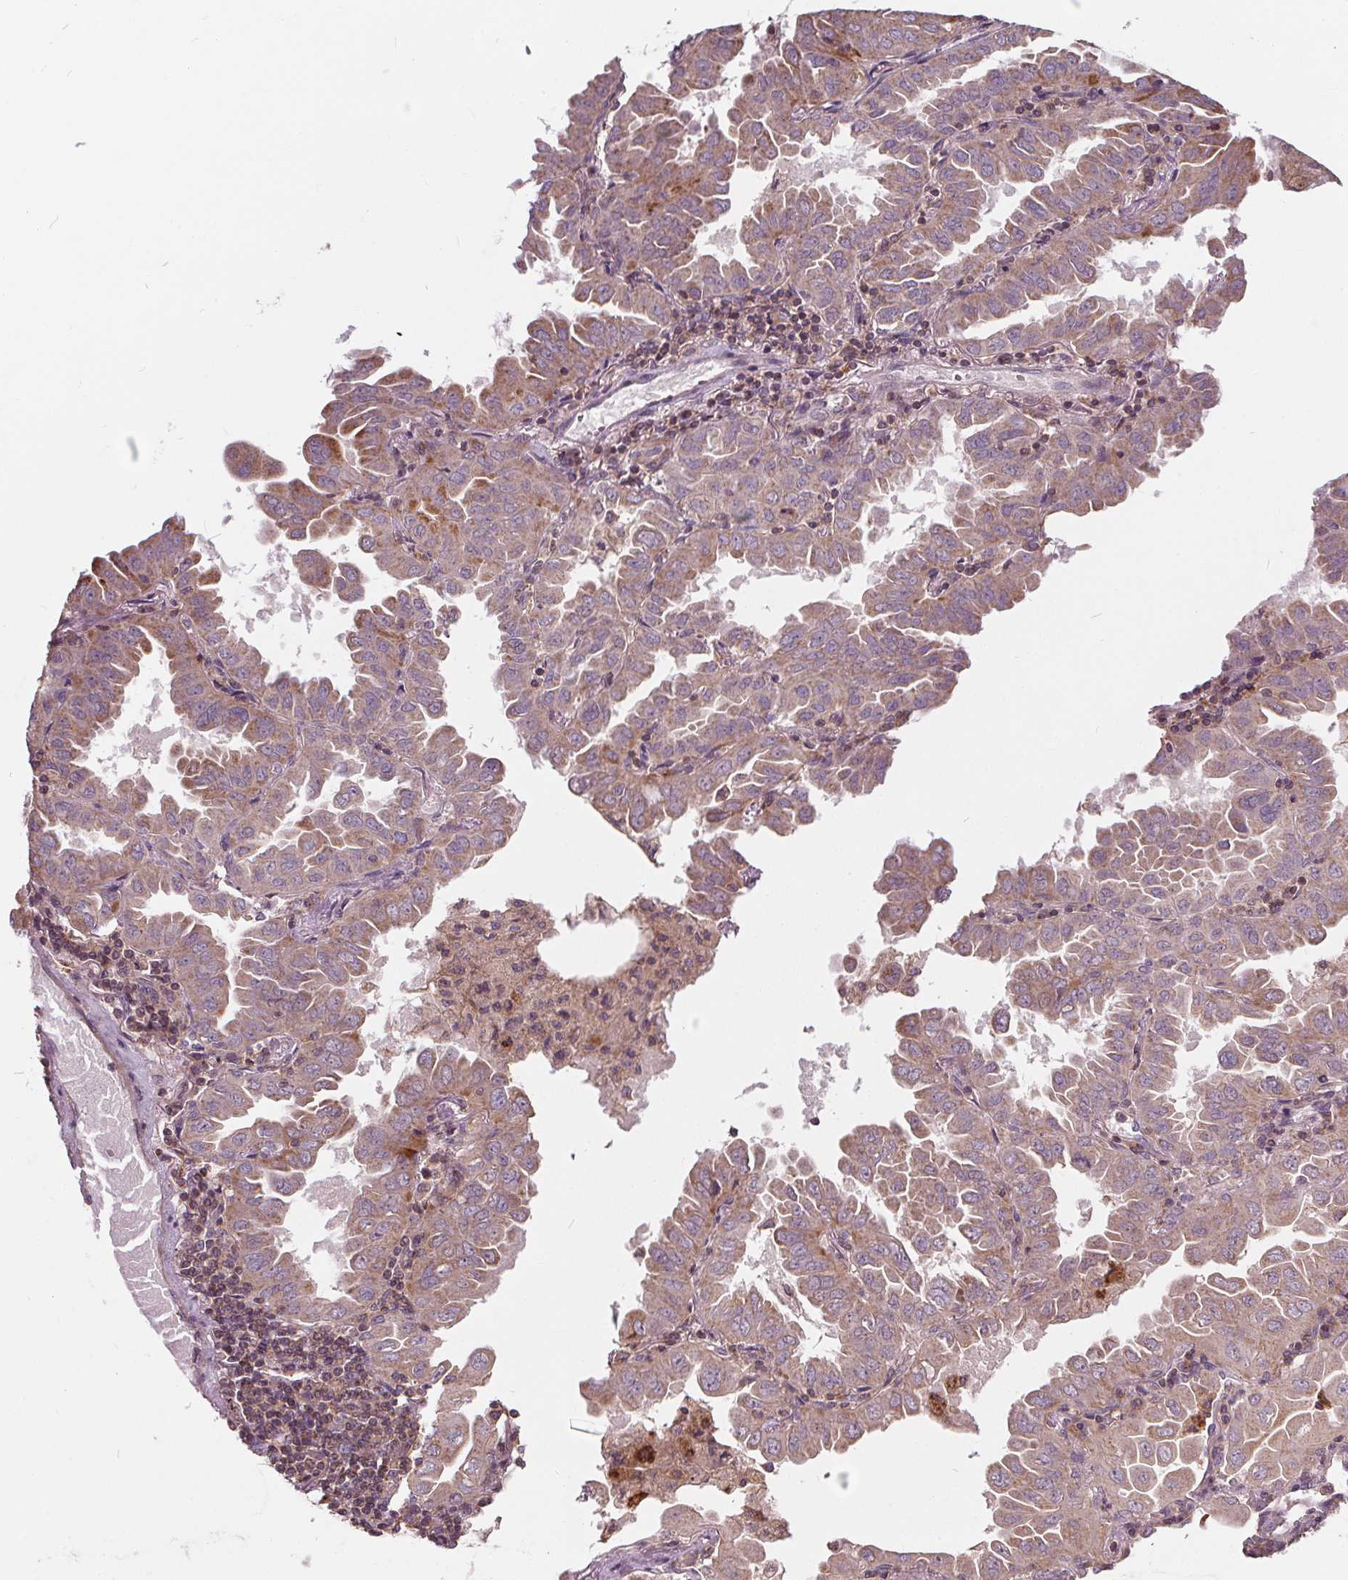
{"staining": {"intensity": "weak", "quantity": ">75%", "location": "cytoplasmic/membranous"}, "tissue": "lung cancer", "cell_type": "Tumor cells", "image_type": "cancer", "snomed": [{"axis": "morphology", "description": "Adenocarcinoma, NOS"}, {"axis": "topography", "description": "Lung"}], "caption": "IHC of human adenocarcinoma (lung) displays low levels of weak cytoplasmic/membranous expression in about >75% of tumor cells.", "gene": "ORAI2", "patient": {"sex": "male", "age": 64}}